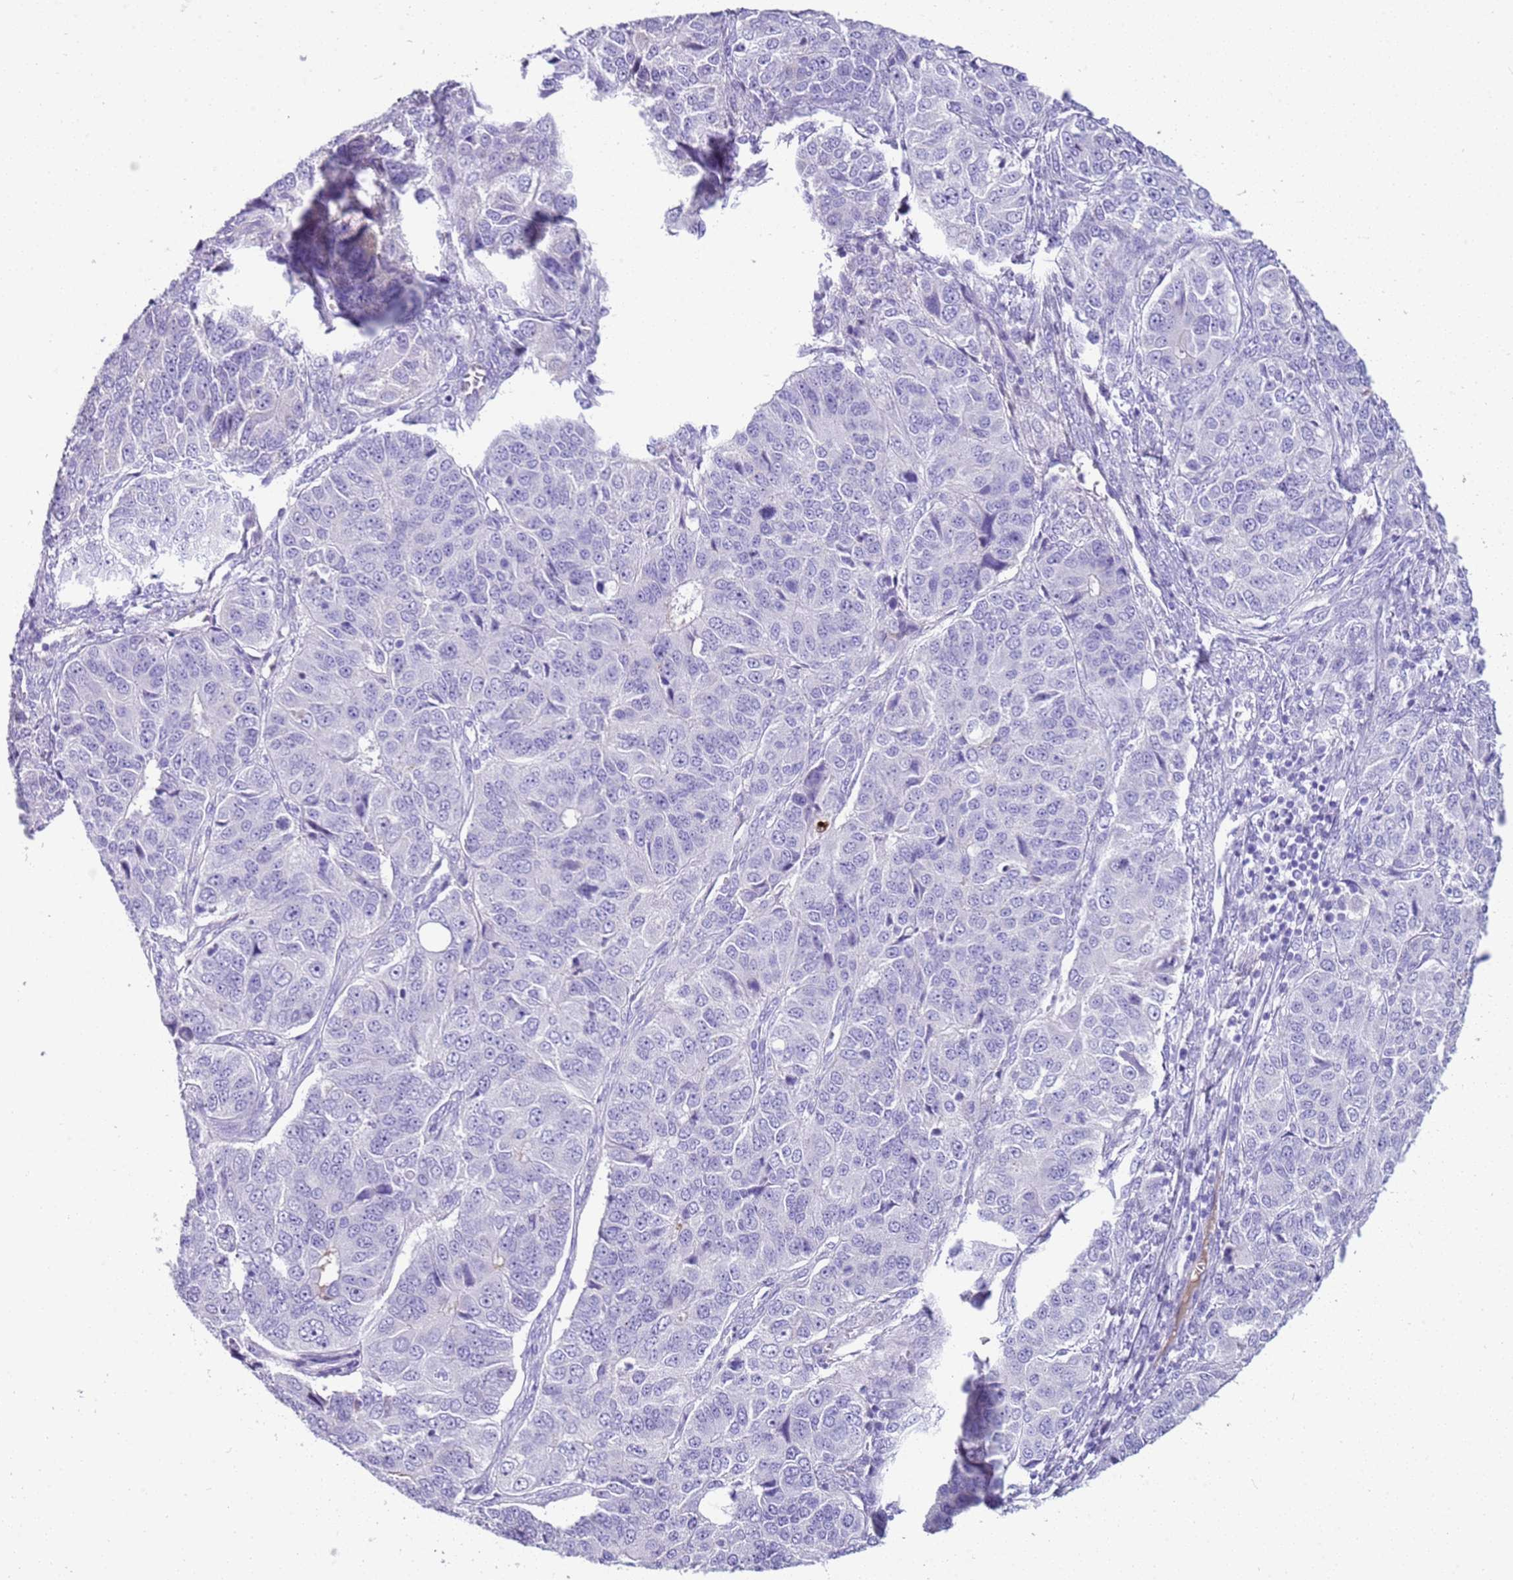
{"staining": {"intensity": "negative", "quantity": "none", "location": "none"}, "tissue": "ovarian cancer", "cell_type": "Tumor cells", "image_type": "cancer", "snomed": [{"axis": "morphology", "description": "Carcinoma, endometroid"}, {"axis": "topography", "description": "Ovary"}], "caption": "A micrograph of ovarian cancer stained for a protein displays no brown staining in tumor cells.", "gene": "IGKV3D-11", "patient": {"sex": "female", "age": 51}}